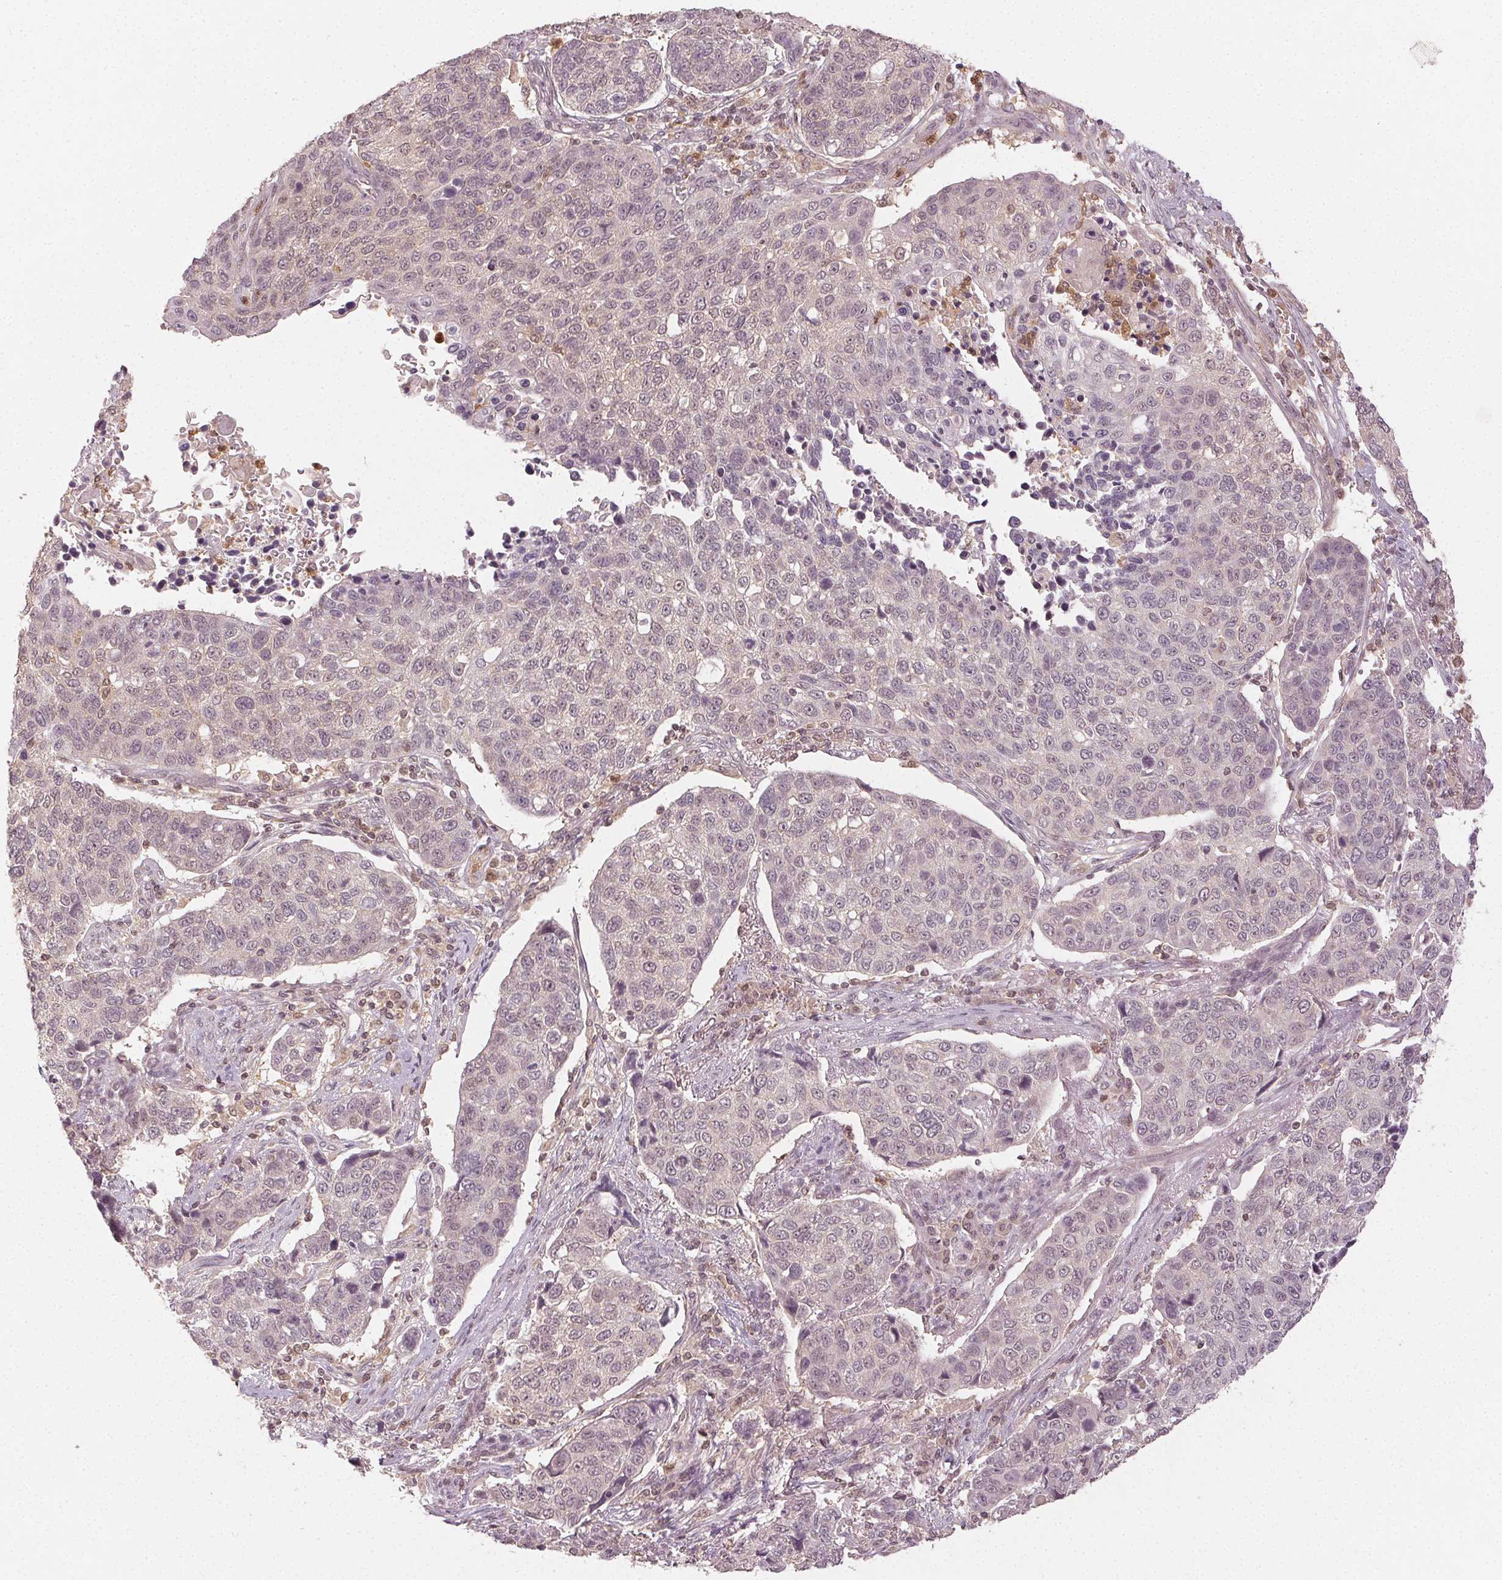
{"staining": {"intensity": "negative", "quantity": "none", "location": "none"}, "tissue": "lung cancer", "cell_type": "Tumor cells", "image_type": "cancer", "snomed": [{"axis": "morphology", "description": "Squamous cell carcinoma, NOS"}, {"axis": "topography", "description": "Lymph node"}, {"axis": "topography", "description": "Lung"}], "caption": "DAB immunohistochemical staining of squamous cell carcinoma (lung) exhibits no significant staining in tumor cells. (DAB IHC visualized using brightfield microscopy, high magnification).", "gene": "MAPK14", "patient": {"sex": "male", "age": 61}}